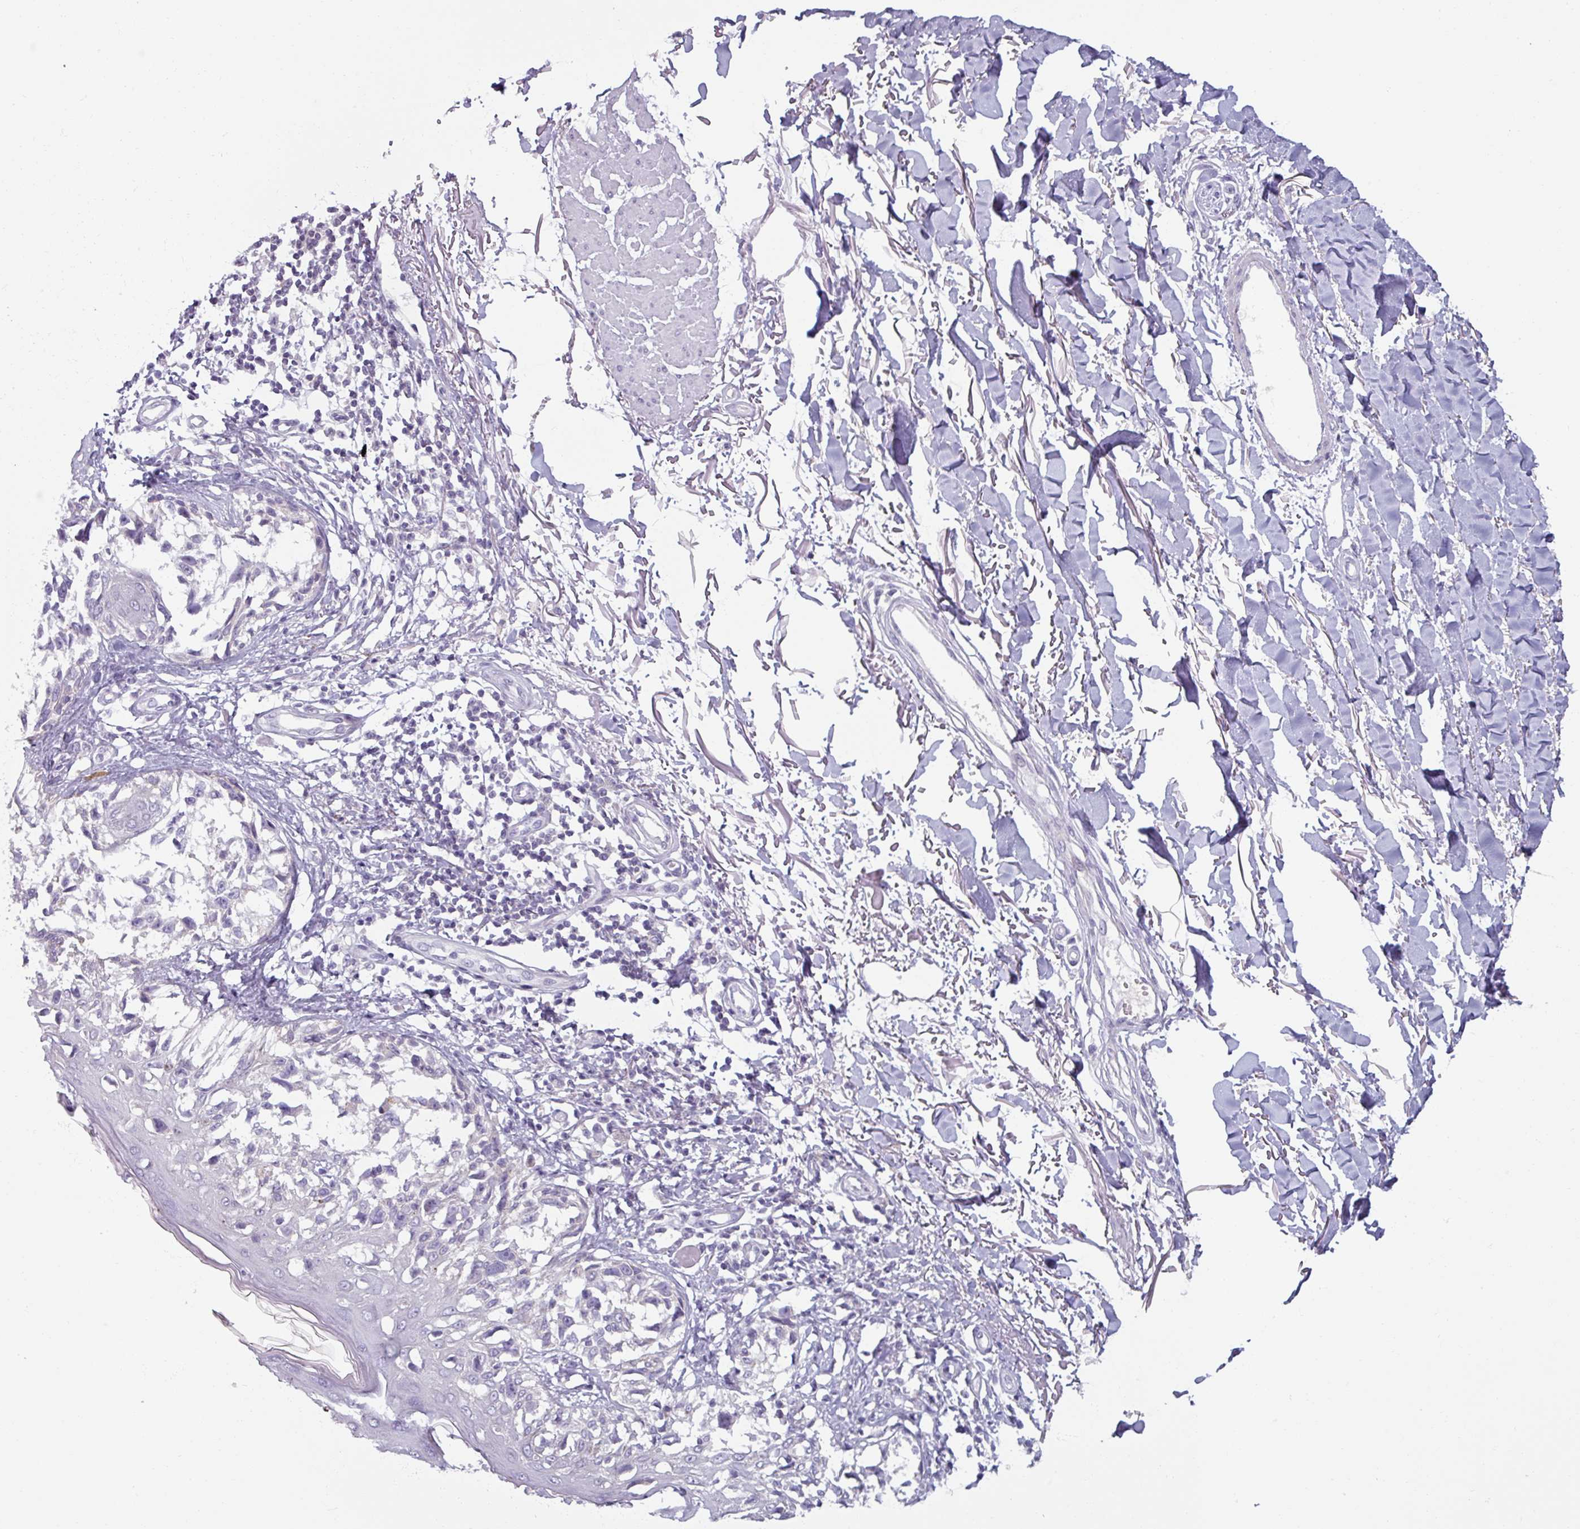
{"staining": {"intensity": "negative", "quantity": "none", "location": "none"}, "tissue": "melanoma", "cell_type": "Tumor cells", "image_type": "cancer", "snomed": [{"axis": "morphology", "description": "Malignant melanoma, NOS"}, {"axis": "topography", "description": "Skin"}], "caption": "Melanoma was stained to show a protein in brown. There is no significant staining in tumor cells. The staining is performed using DAB (3,3'-diaminobenzidine) brown chromogen with nuclei counter-stained in using hematoxylin.", "gene": "SMIM11", "patient": {"sex": "male", "age": 73}}